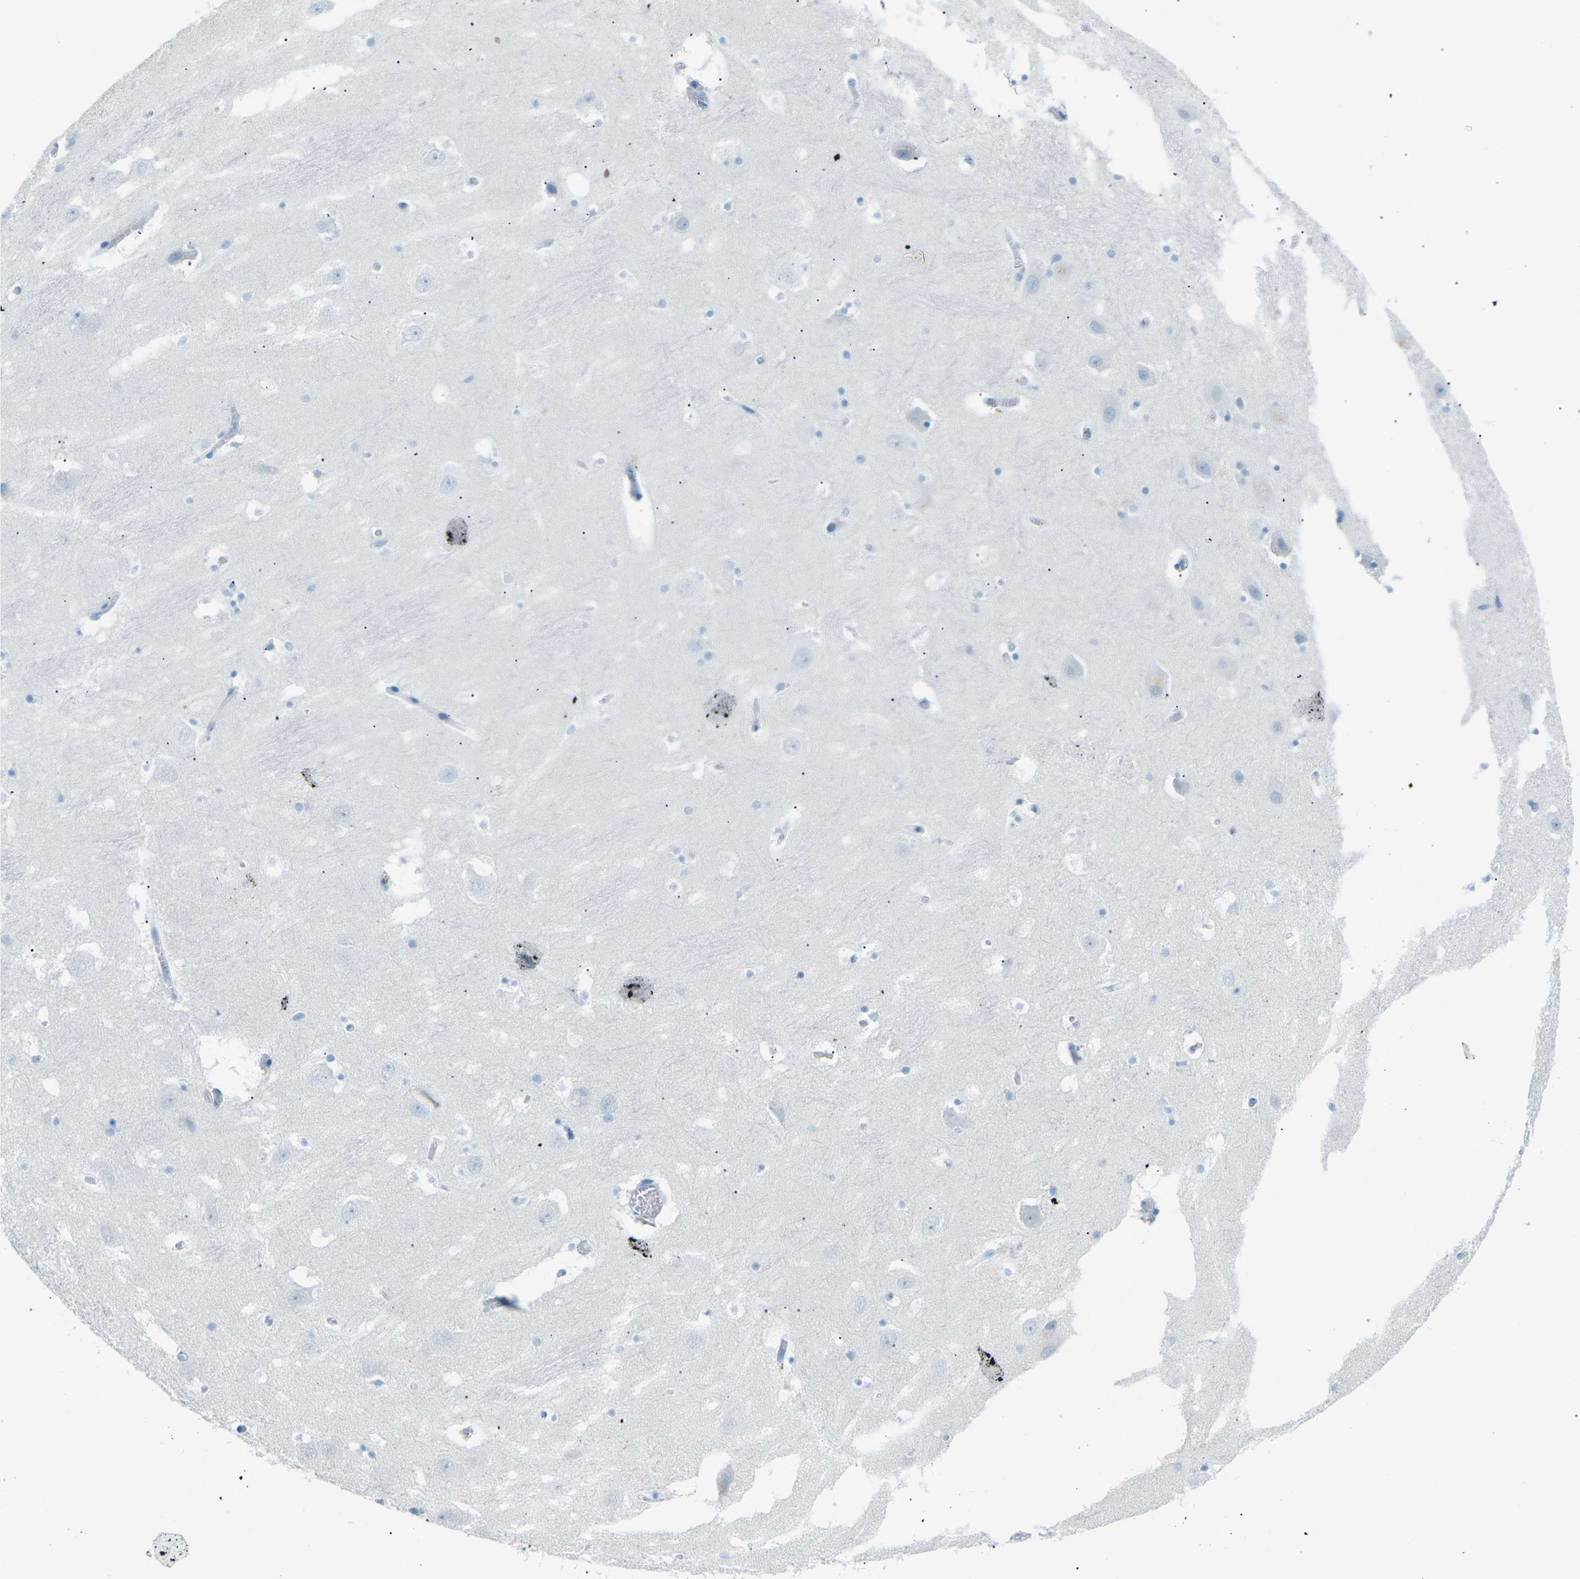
{"staining": {"intensity": "negative", "quantity": "none", "location": "none"}, "tissue": "hippocampus", "cell_type": "Glial cells", "image_type": "normal", "snomed": [{"axis": "morphology", "description": "Normal tissue, NOS"}, {"axis": "topography", "description": "Hippocampus"}], "caption": "An image of hippocampus stained for a protein shows no brown staining in glial cells. (Brightfield microscopy of DAB immunohistochemistry at high magnification).", "gene": "CDH16", "patient": {"sex": "male", "age": 45}}